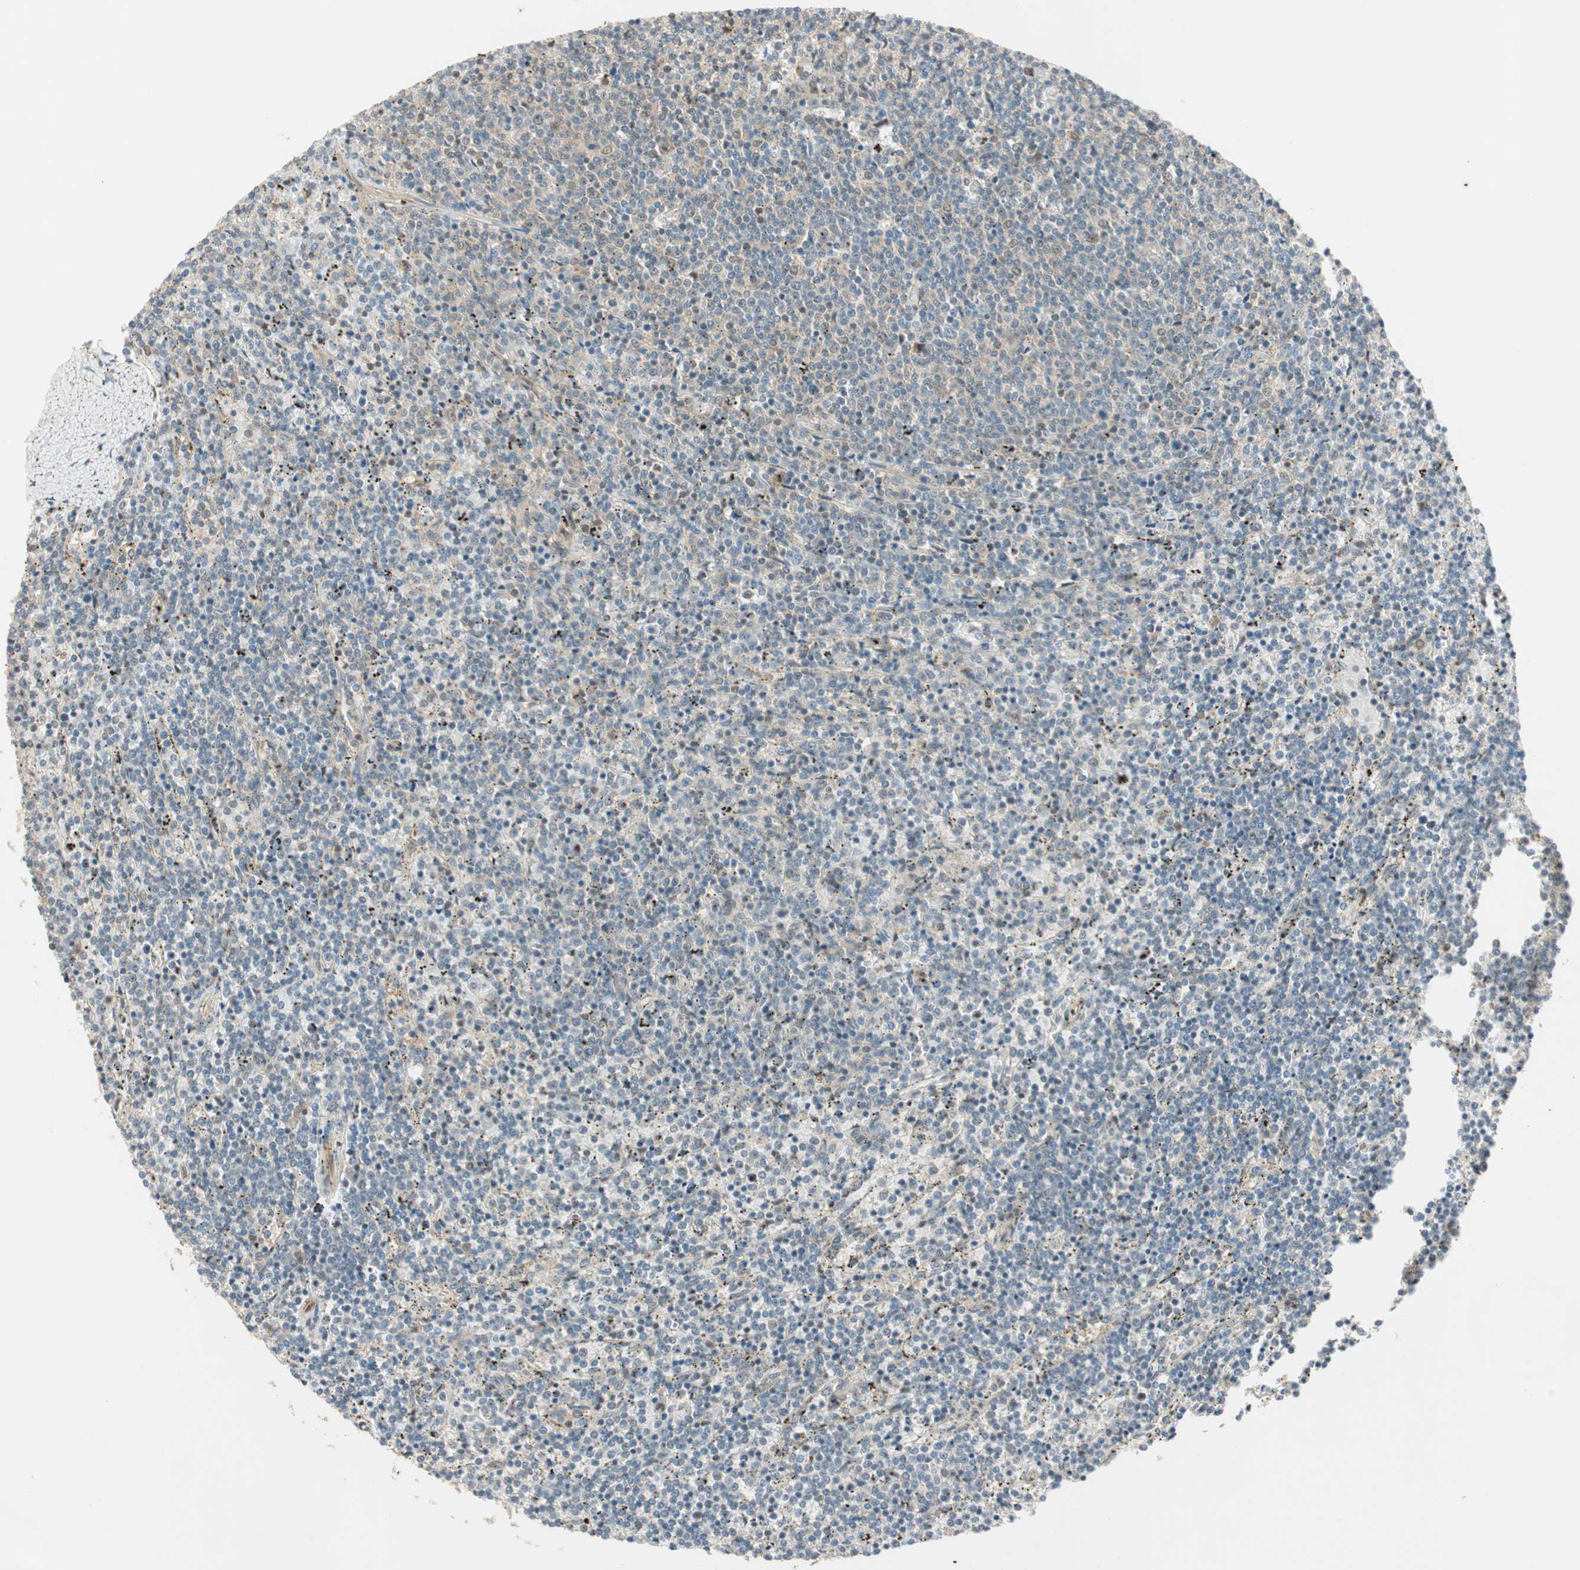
{"staining": {"intensity": "weak", "quantity": "<25%", "location": "cytoplasmic/membranous"}, "tissue": "lymphoma", "cell_type": "Tumor cells", "image_type": "cancer", "snomed": [{"axis": "morphology", "description": "Malignant lymphoma, non-Hodgkin's type, Low grade"}, {"axis": "topography", "description": "Spleen"}], "caption": "Lymphoma was stained to show a protein in brown. There is no significant positivity in tumor cells.", "gene": "PSMD8", "patient": {"sex": "female", "age": 50}}